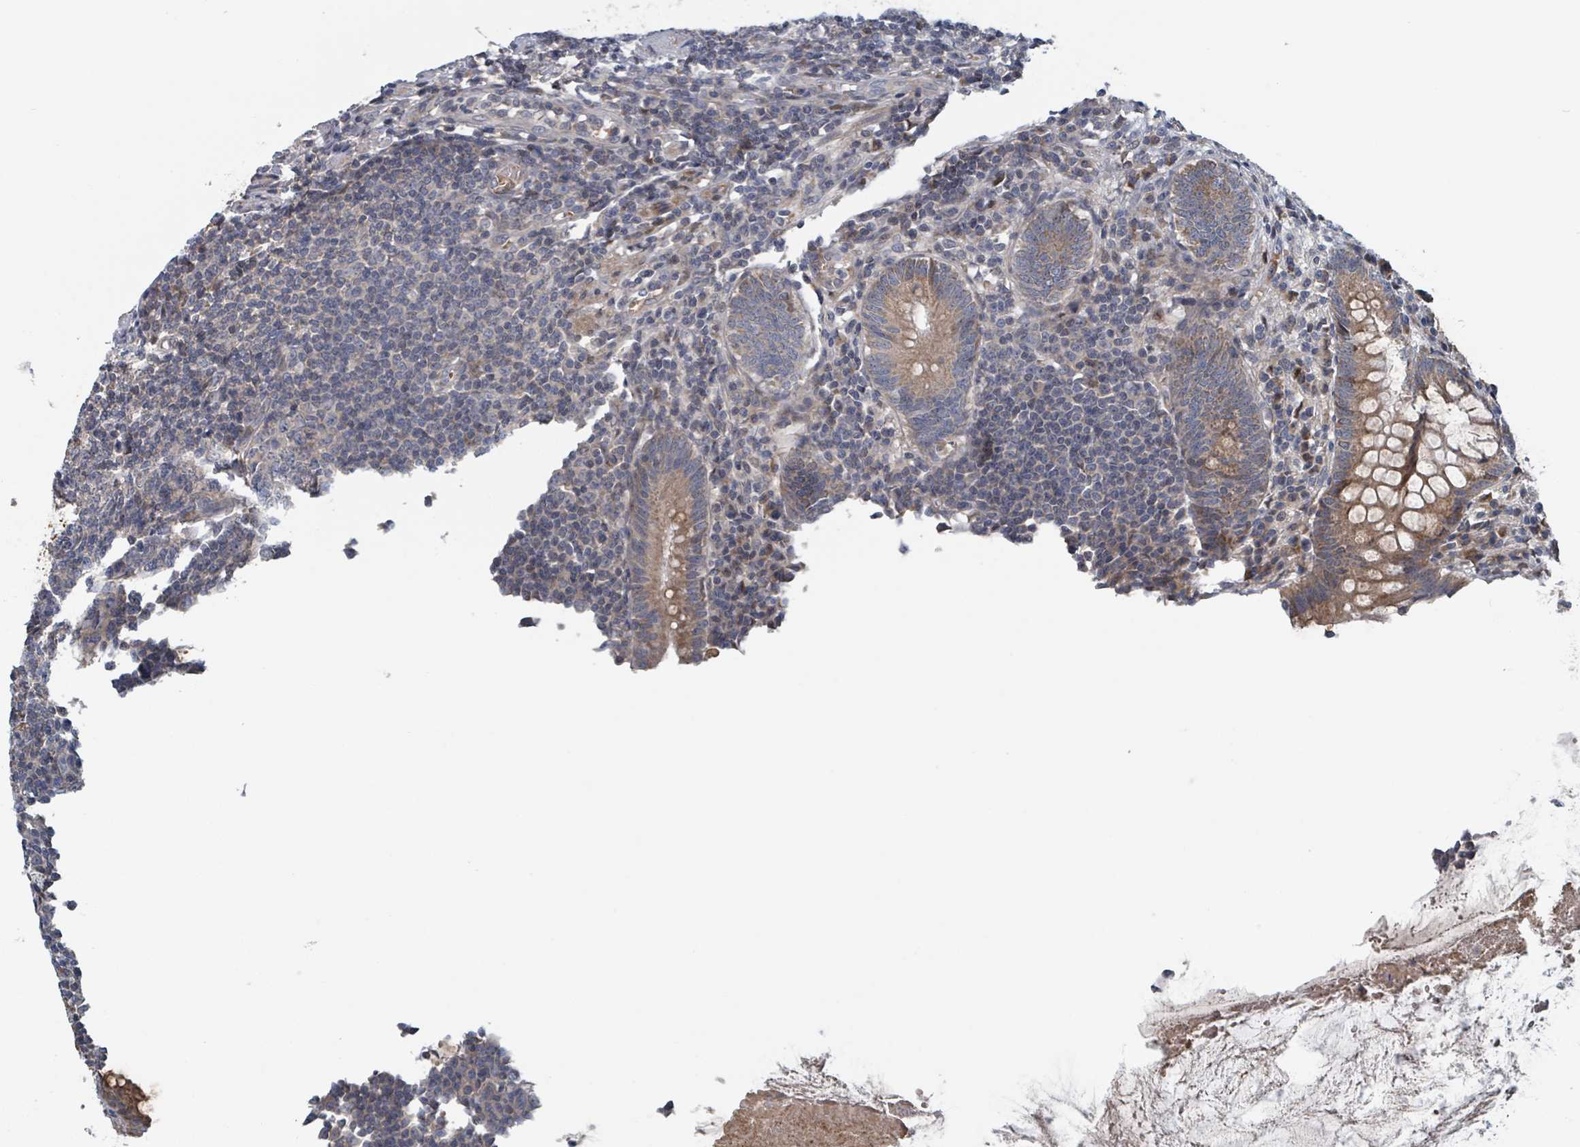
{"staining": {"intensity": "moderate", "quantity": ">75%", "location": "cytoplasmic/membranous"}, "tissue": "appendix", "cell_type": "Glandular cells", "image_type": "normal", "snomed": [{"axis": "morphology", "description": "Normal tissue, NOS"}, {"axis": "topography", "description": "Appendix"}], "caption": "Appendix stained with a brown dye exhibits moderate cytoplasmic/membranous positive positivity in approximately >75% of glandular cells.", "gene": "HIVEP1", "patient": {"sex": "male", "age": 83}}